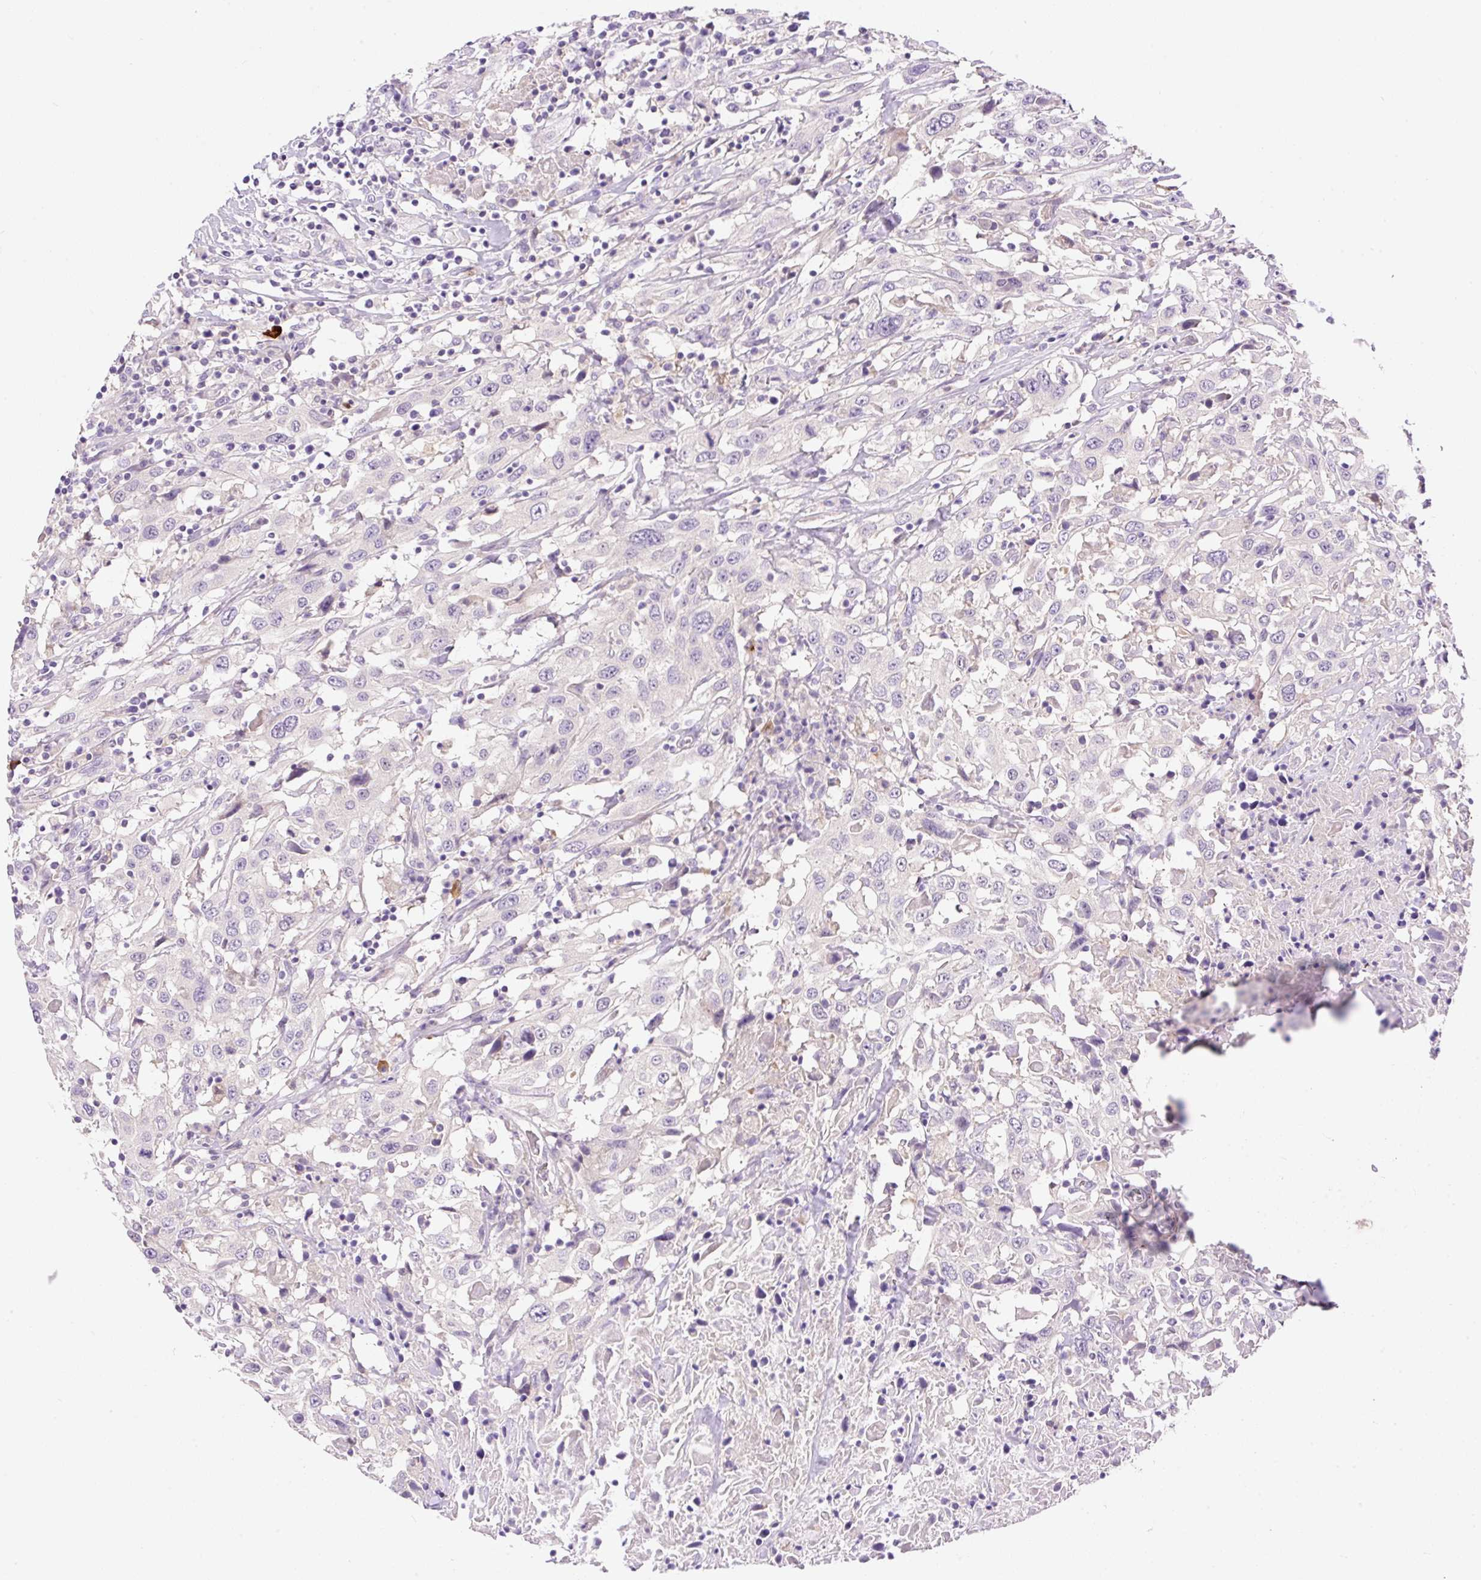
{"staining": {"intensity": "negative", "quantity": "none", "location": "none"}, "tissue": "urothelial cancer", "cell_type": "Tumor cells", "image_type": "cancer", "snomed": [{"axis": "morphology", "description": "Urothelial carcinoma, High grade"}, {"axis": "topography", "description": "Urinary bladder"}], "caption": "An immunohistochemistry histopathology image of urothelial cancer is shown. There is no staining in tumor cells of urothelial cancer. The staining was performed using DAB to visualize the protein expression in brown, while the nuclei were stained in blue with hematoxylin (Magnification: 20x).", "gene": "LHFPL5", "patient": {"sex": "male", "age": 61}}